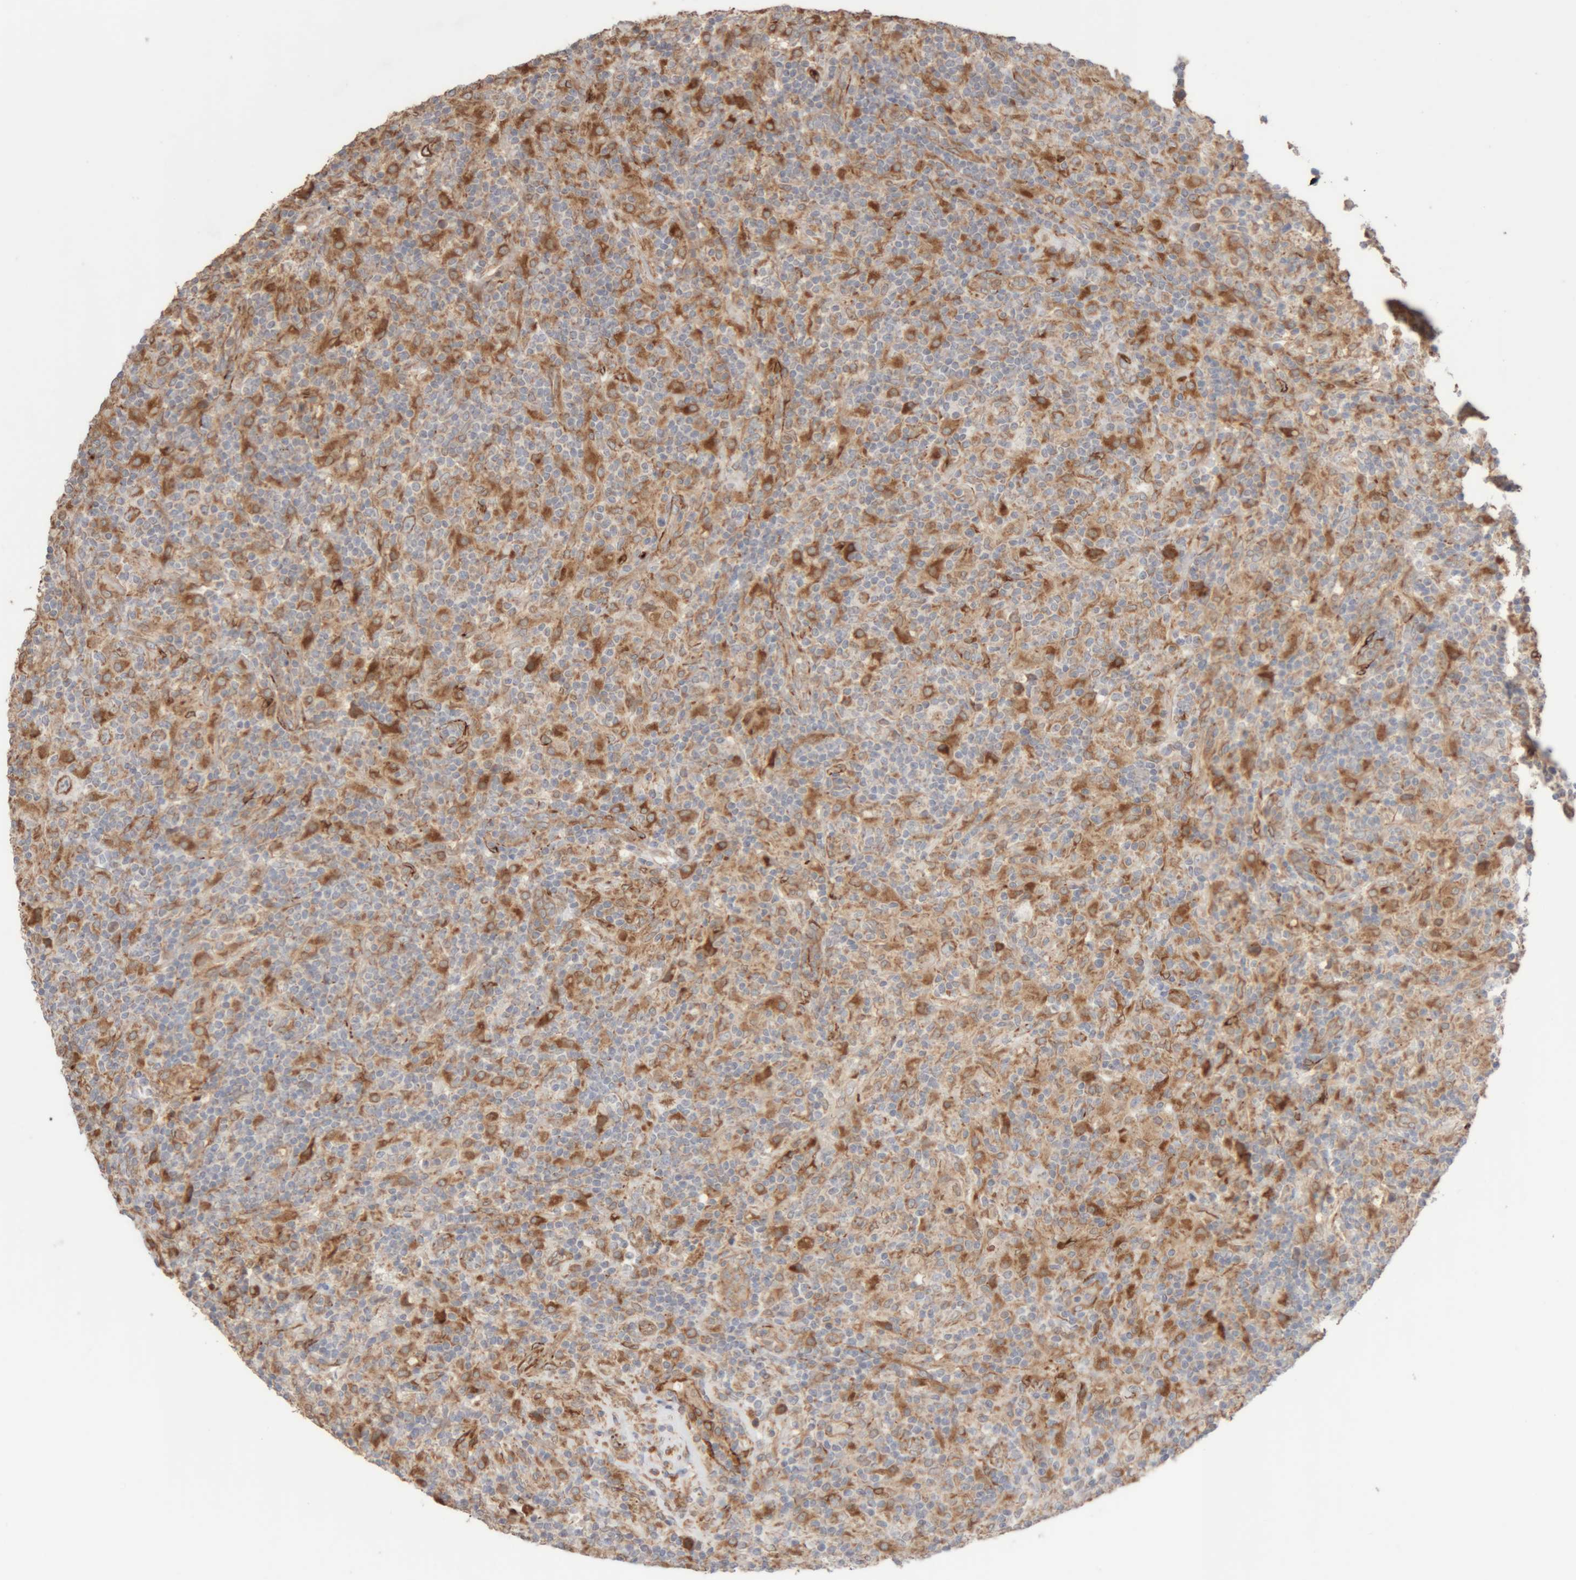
{"staining": {"intensity": "moderate", "quantity": "25%-75%", "location": "cytoplasmic/membranous"}, "tissue": "lymphoma", "cell_type": "Tumor cells", "image_type": "cancer", "snomed": [{"axis": "morphology", "description": "Hodgkin's disease, NOS"}, {"axis": "topography", "description": "Lymph node"}], "caption": "This photomicrograph exhibits immunohistochemistry (IHC) staining of human Hodgkin's disease, with medium moderate cytoplasmic/membranous expression in approximately 25%-75% of tumor cells.", "gene": "RAB32", "patient": {"sex": "male", "age": 70}}